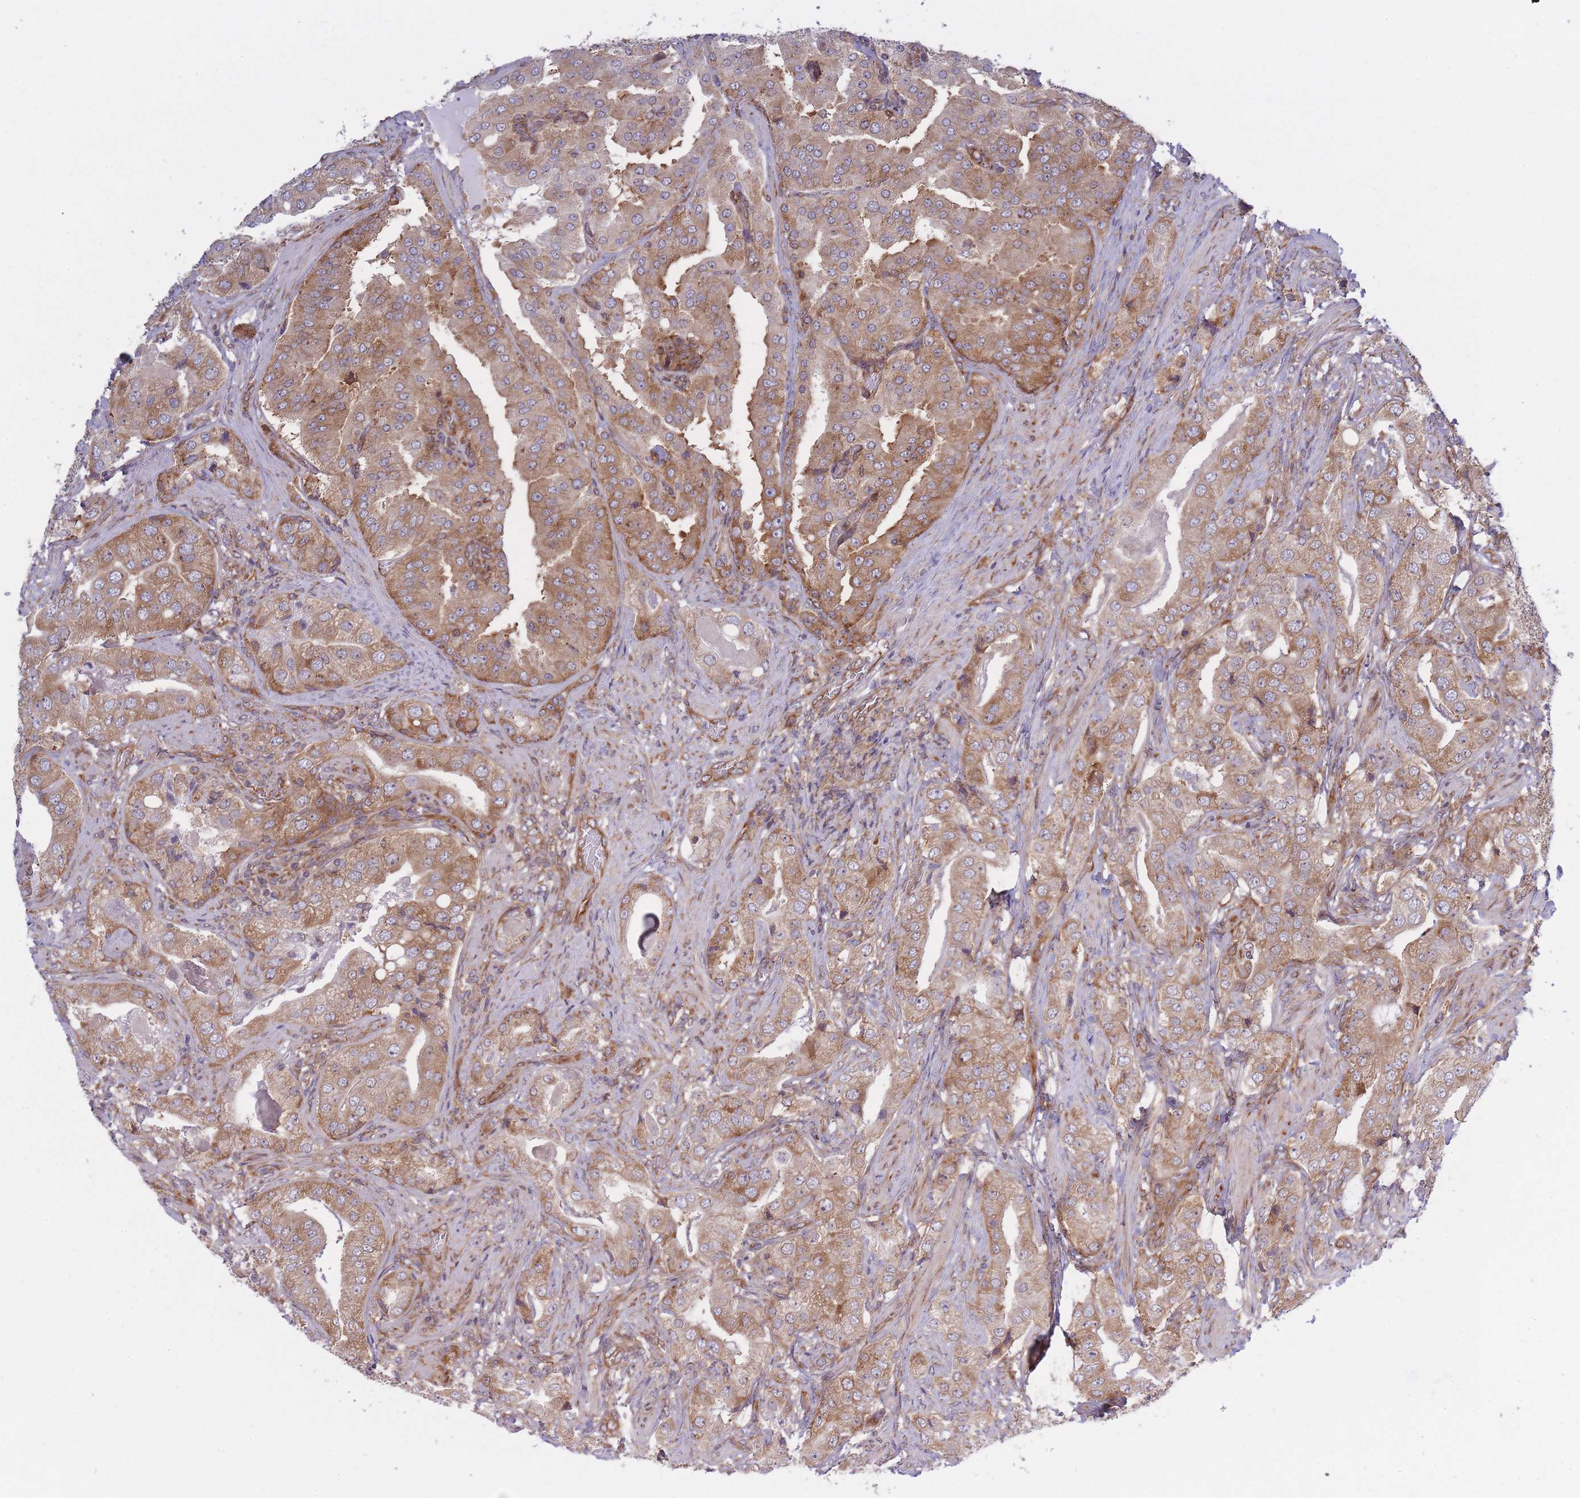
{"staining": {"intensity": "moderate", "quantity": ">75%", "location": "cytoplasmic/membranous"}, "tissue": "prostate cancer", "cell_type": "Tumor cells", "image_type": "cancer", "snomed": [{"axis": "morphology", "description": "Adenocarcinoma, High grade"}, {"axis": "topography", "description": "Prostate"}], "caption": "Immunohistochemical staining of human prostate cancer (high-grade adenocarcinoma) demonstrates medium levels of moderate cytoplasmic/membranous protein positivity in about >75% of tumor cells. (Stains: DAB (3,3'-diaminobenzidine) in brown, nuclei in blue, Microscopy: brightfield microscopy at high magnification).", "gene": "CCDC124", "patient": {"sex": "male", "age": 63}}